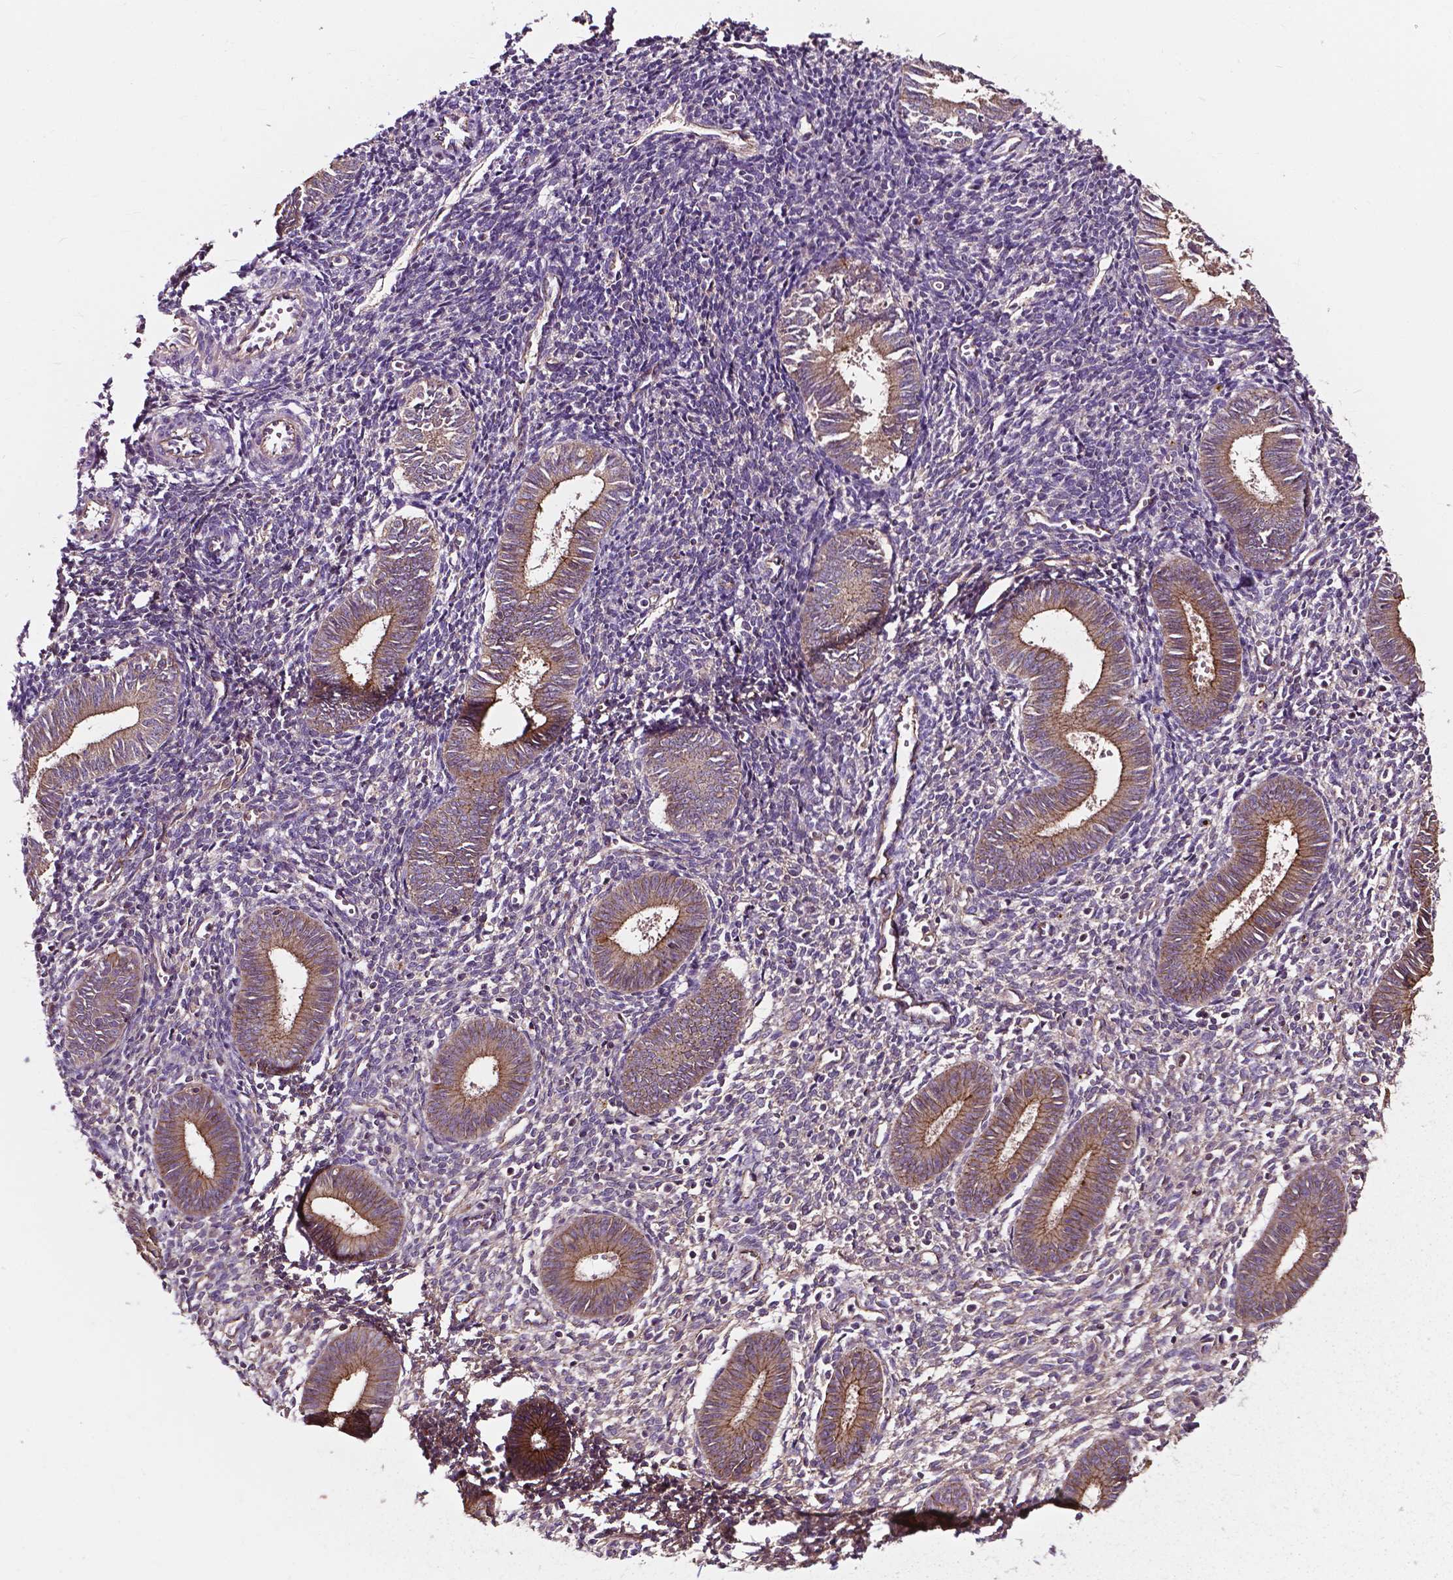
{"staining": {"intensity": "negative", "quantity": "none", "location": "none"}, "tissue": "endometrium", "cell_type": "Cells in endometrial stroma", "image_type": "normal", "snomed": [{"axis": "morphology", "description": "Normal tissue, NOS"}, {"axis": "topography", "description": "Endometrium"}], "caption": "Immunohistochemical staining of benign human endometrium exhibits no significant positivity in cells in endometrial stroma.", "gene": "ATG16L1", "patient": {"sex": "female", "age": 25}}